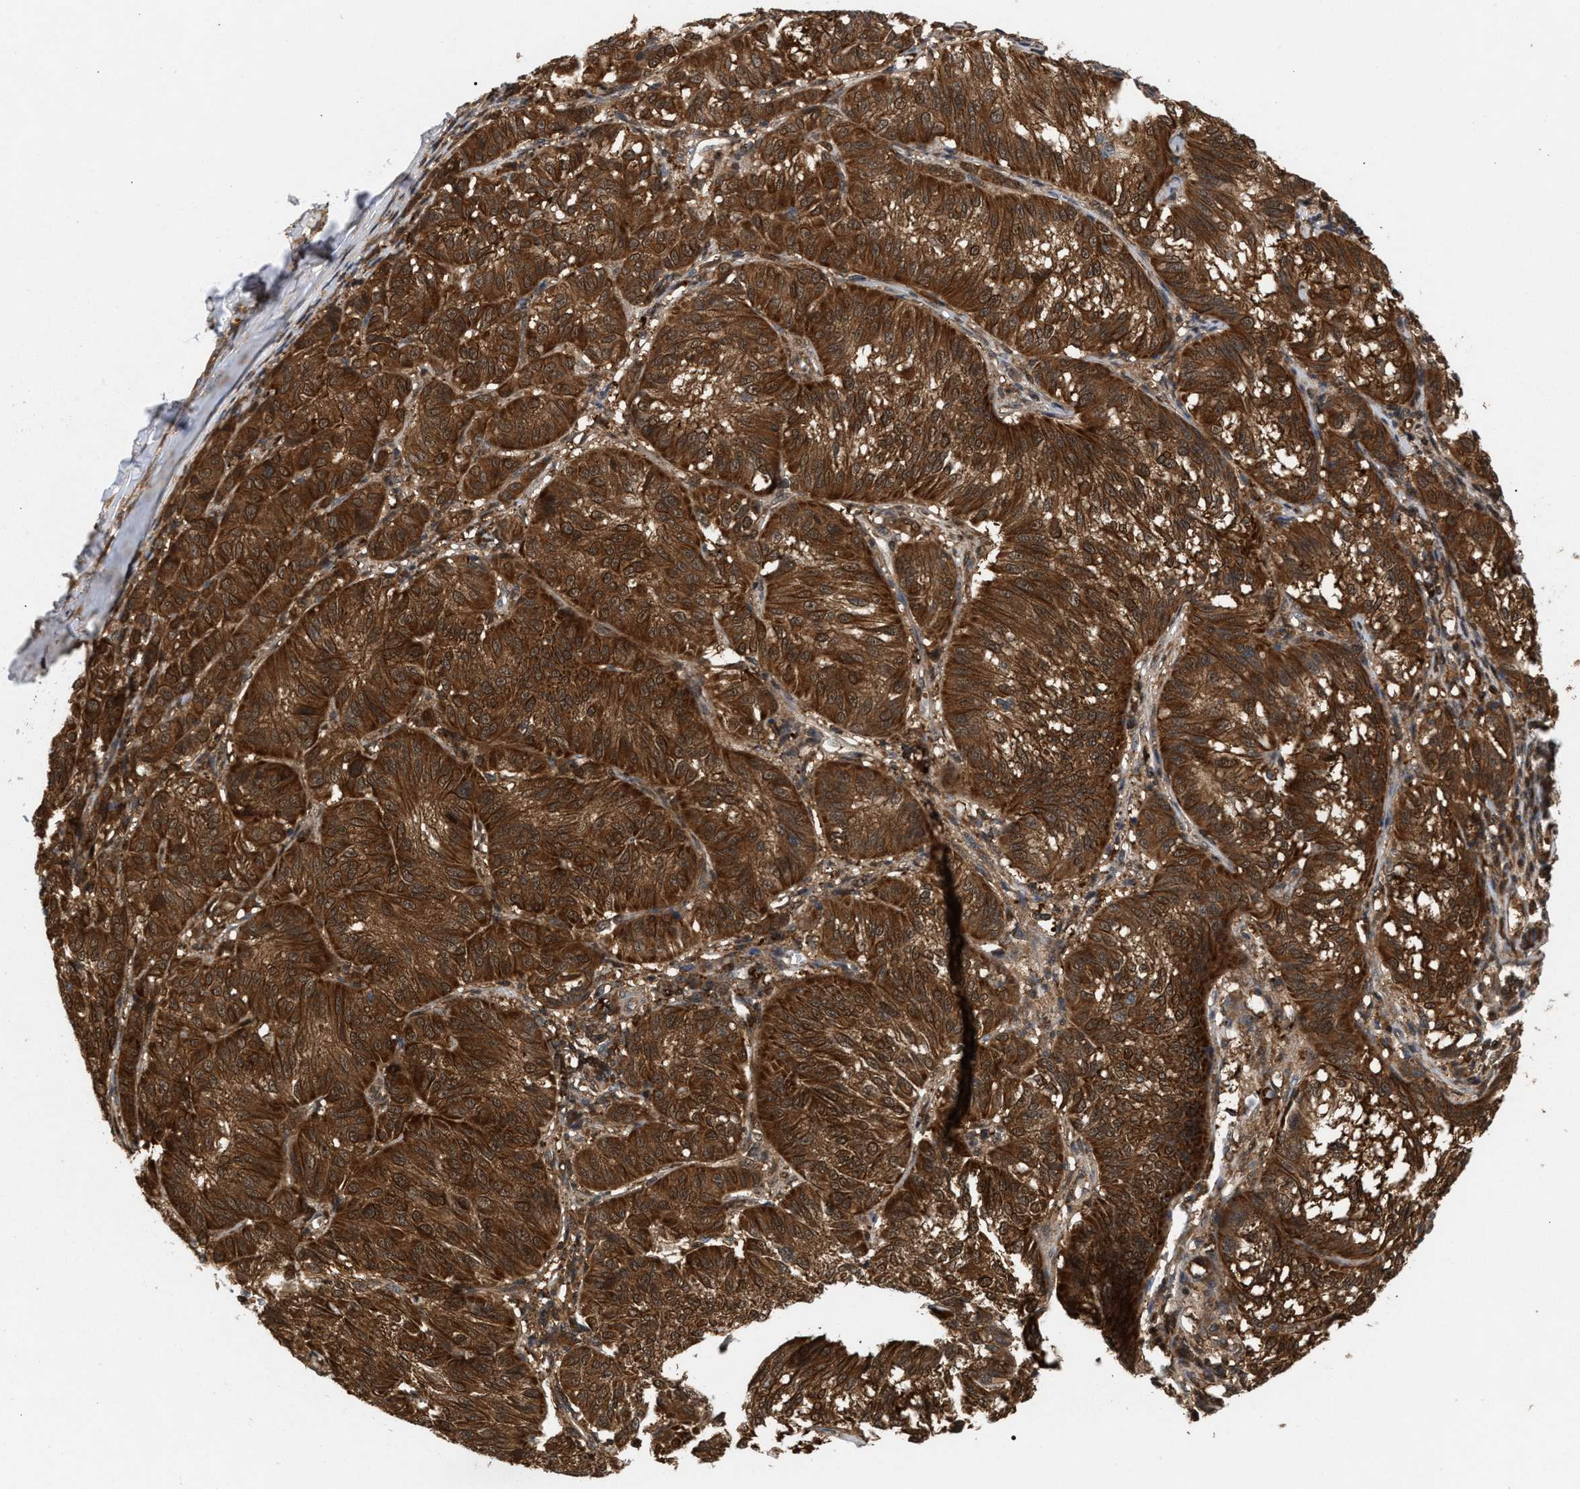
{"staining": {"intensity": "strong", "quantity": ">75%", "location": "cytoplasmic/membranous,nuclear"}, "tissue": "melanoma", "cell_type": "Tumor cells", "image_type": "cancer", "snomed": [{"axis": "morphology", "description": "Malignant melanoma, NOS"}, {"axis": "topography", "description": "Skin"}], "caption": "A photomicrograph showing strong cytoplasmic/membranous and nuclear positivity in approximately >75% of tumor cells in malignant melanoma, as visualized by brown immunohistochemical staining.", "gene": "GLOD4", "patient": {"sex": "female", "age": 72}}